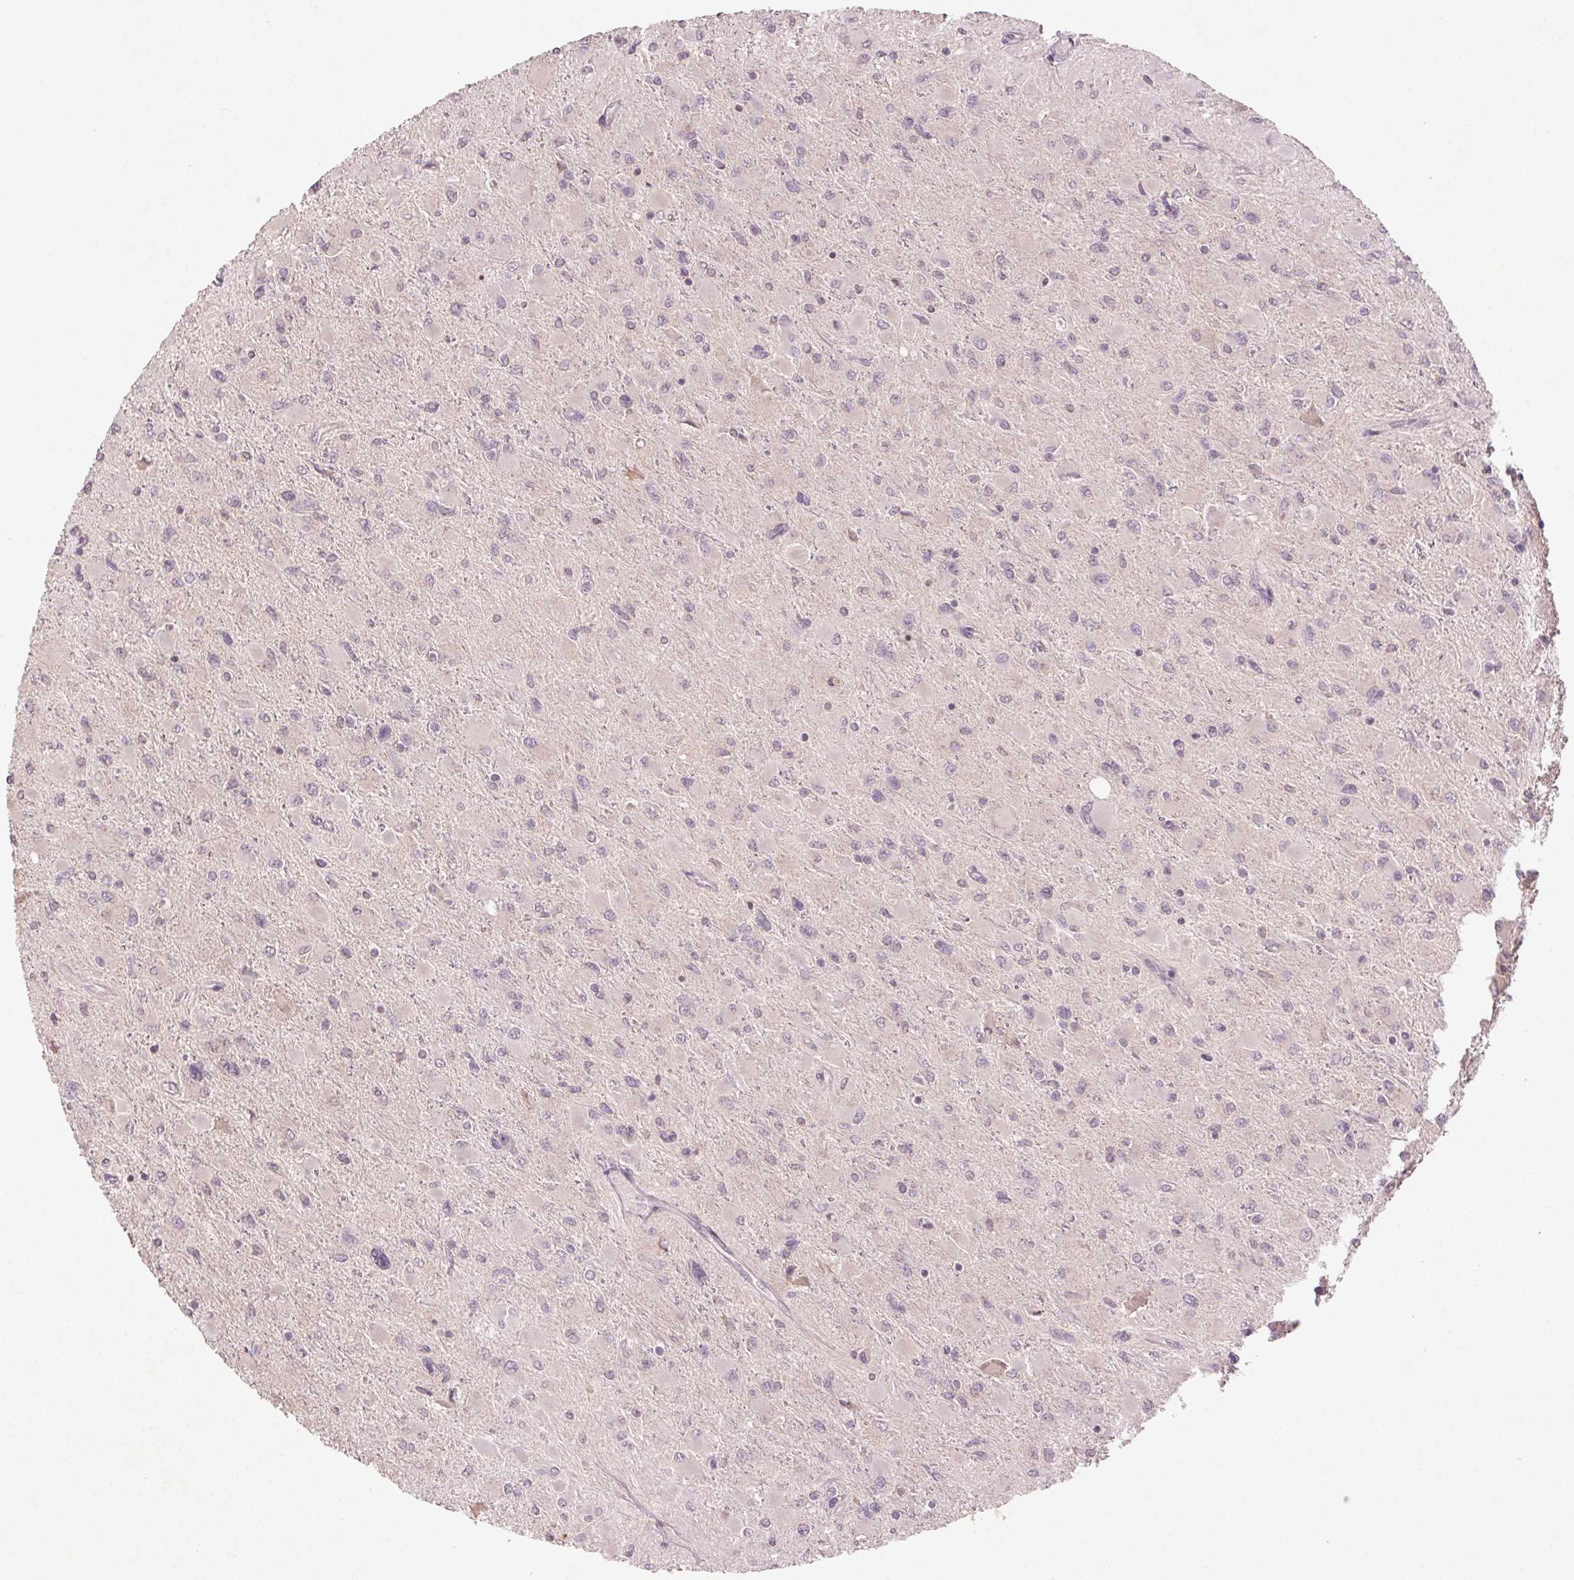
{"staining": {"intensity": "negative", "quantity": "none", "location": "none"}, "tissue": "glioma", "cell_type": "Tumor cells", "image_type": "cancer", "snomed": [{"axis": "morphology", "description": "Glioma, malignant, High grade"}, {"axis": "topography", "description": "Cerebral cortex"}], "caption": "This image is of glioma stained with immunohistochemistry (IHC) to label a protein in brown with the nuclei are counter-stained blue. There is no positivity in tumor cells.", "gene": "KLRC3", "patient": {"sex": "female", "age": 36}}